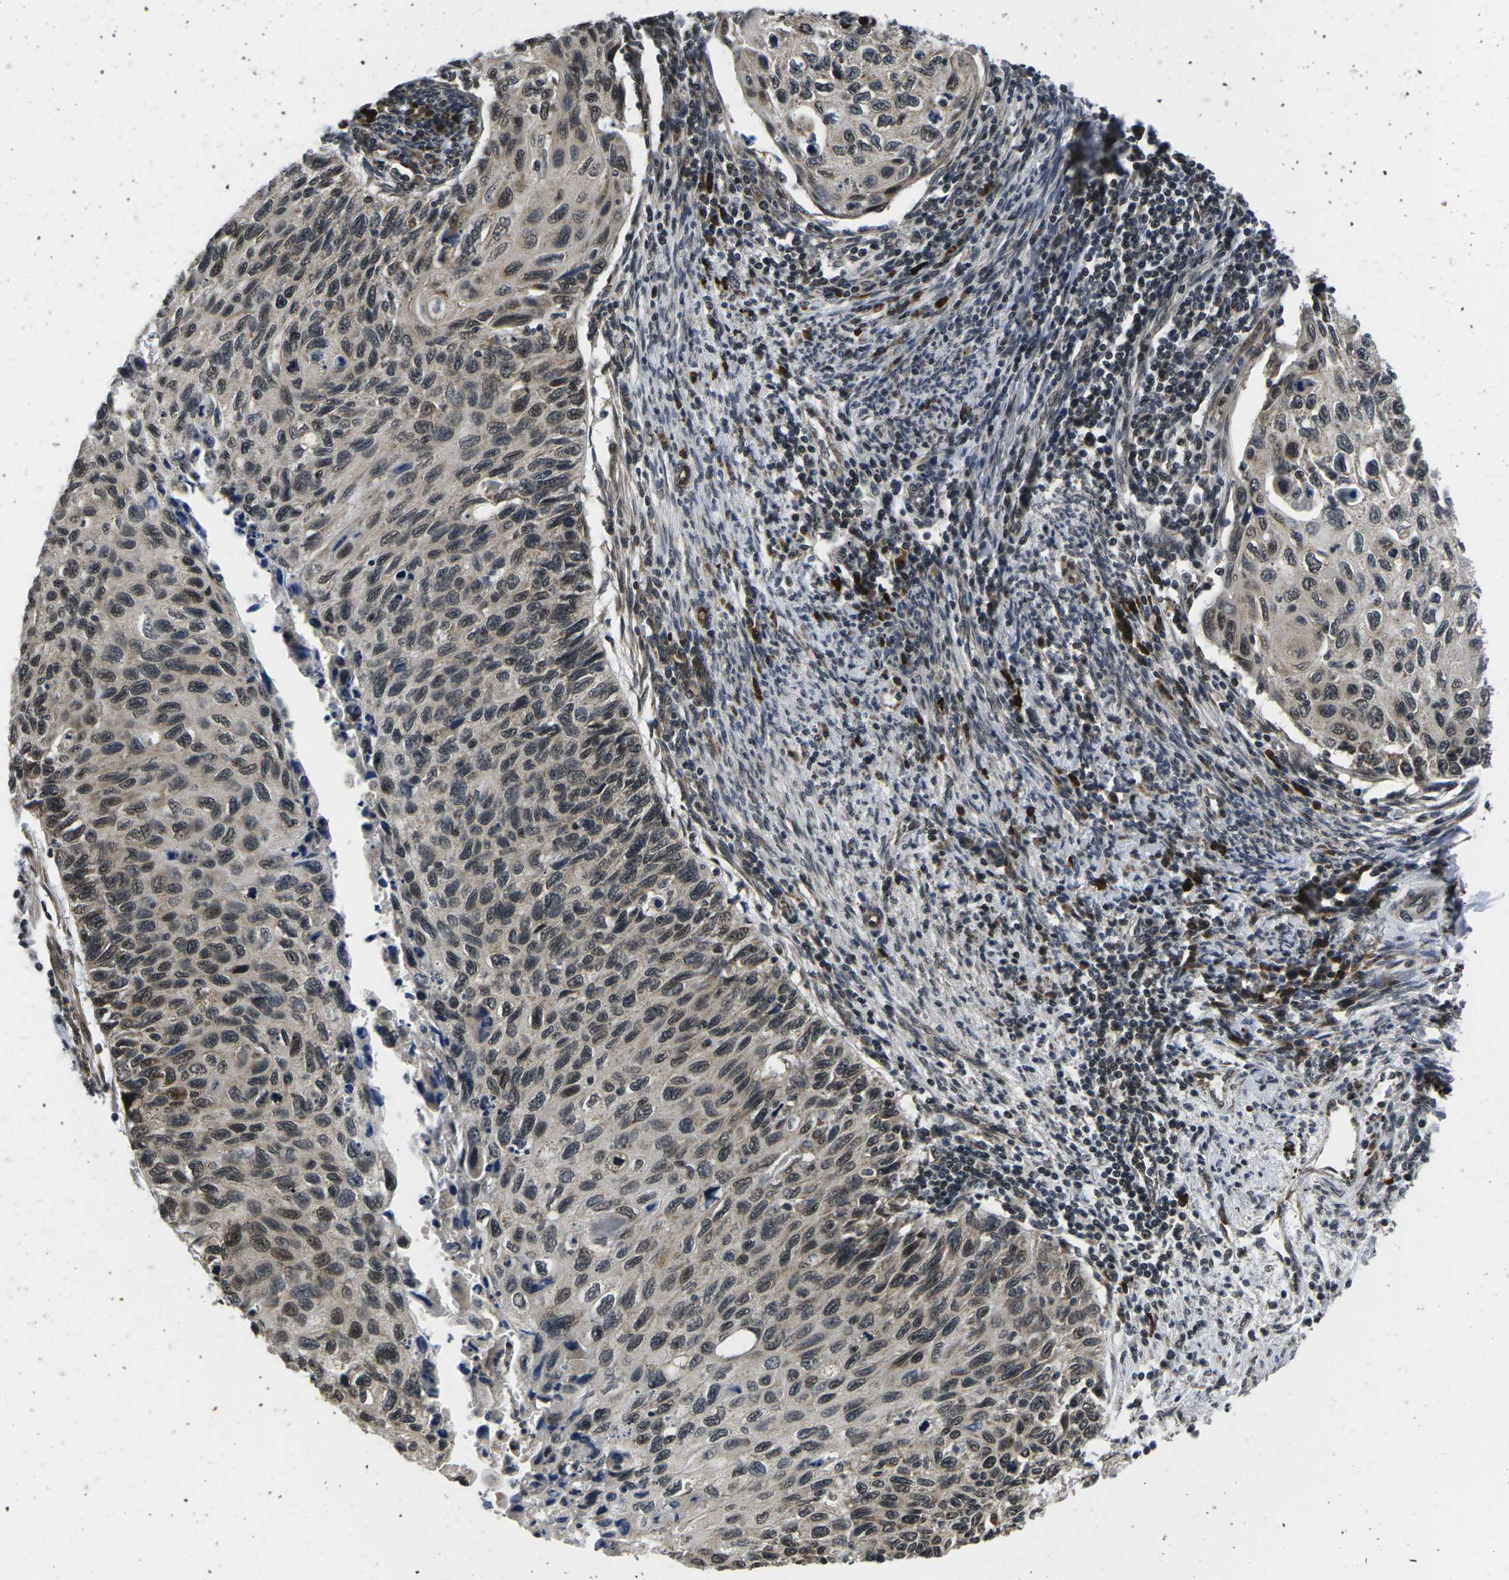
{"staining": {"intensity": "moderate", "quantity": ">75%", "location": "nuclear"}, "tissue": "cervical cancer", "cell_type": "Tumor cells", "image_type": "cancer", "snomed": [{"axis": "morphology", "description": "Squamous cell carcinoma, NOS"}, {"axis": "topography", "description": "Cervix"}], "caption": "Moderate nuclear staining is present in about >75% of tumor cells in cervical cancer.", "gene": "CCNE1", "patient": {"sex": "female", "age": 70}}